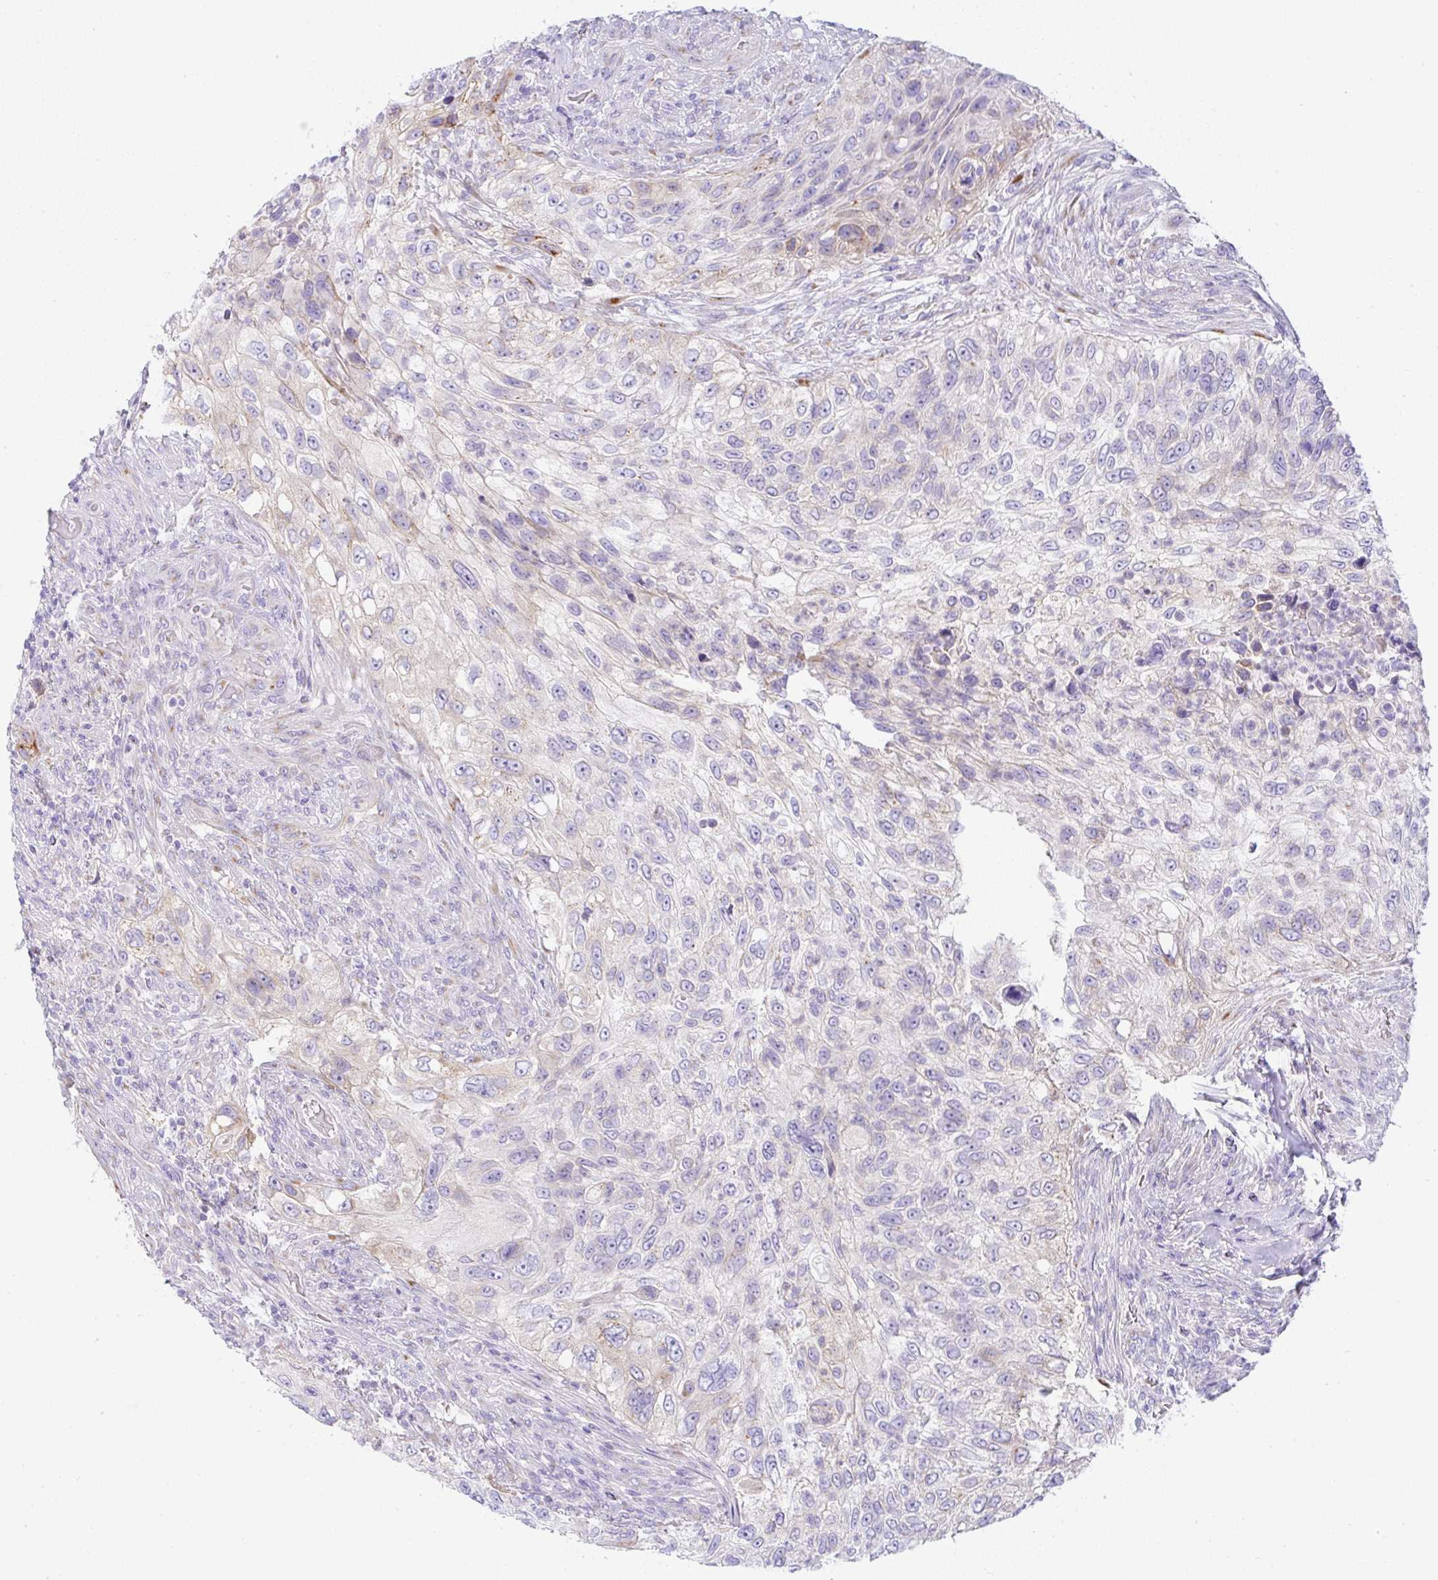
{"staining": {"intensity": "weak", "quantity": "<25%", "location": "cytoplasmic/membranous"}, "tissue": "urothelial cancer", "cell_type": "Tumor cells", "image_type": "cancer", "snomed": [{"axis": "morphology", "description": "Urothelial carcinoma, High grade"}, {"axis": "topography", "description": "Urinary bladder"}], "caption": "An image of human urothelial cancer is negative for staining in tumor cells.", "gene": "FAM177A1", "patient": {"sex": "female", "age": 60}}